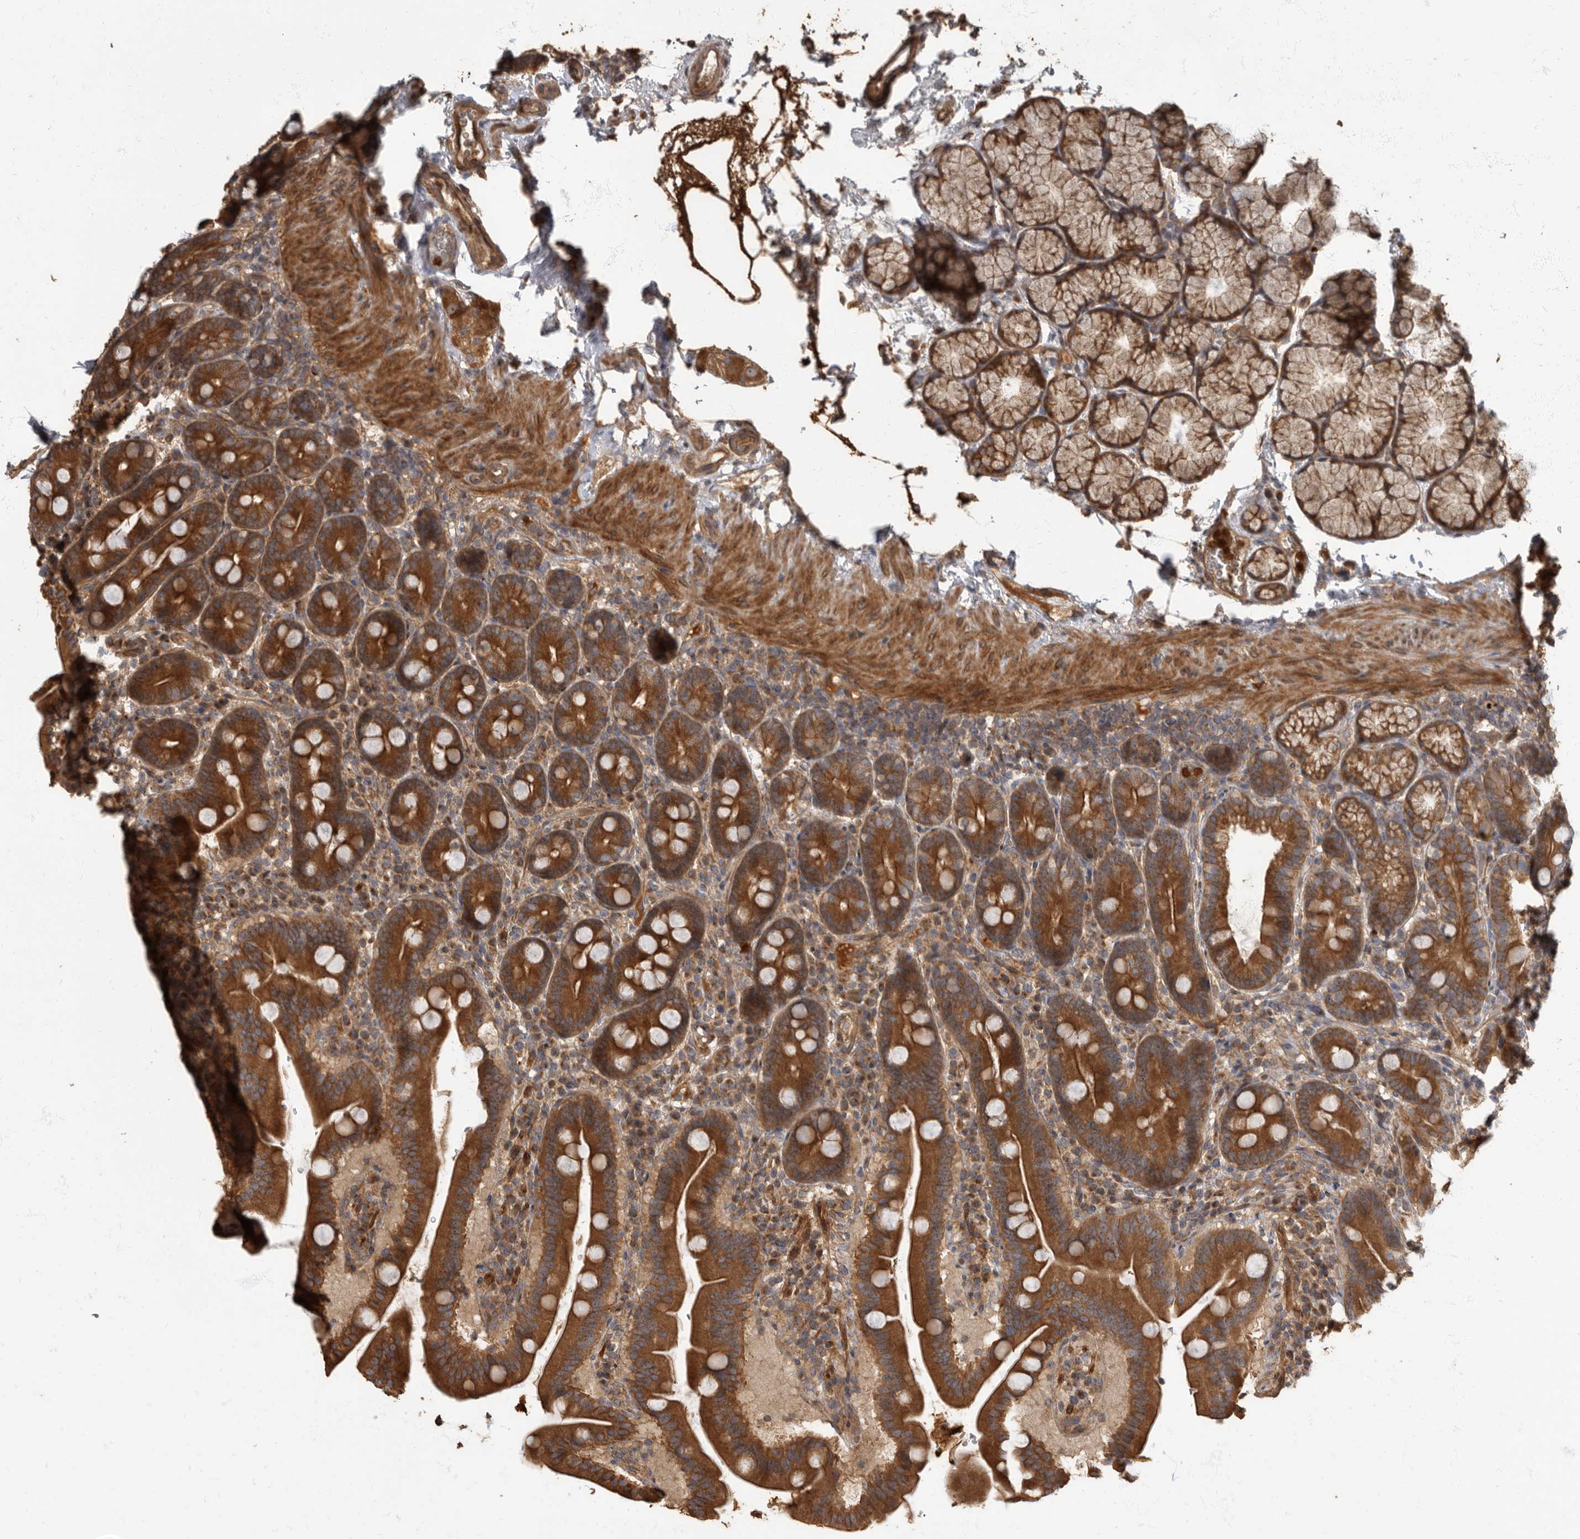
{"staining": {"intensity": "strong", "quantity": ">75%", "location": "cytoplasmic/membranous"}, "tissue": "duodenum", "cell_type": "Glandular cells", "image_type": "normal", "snomed": [{"axis": "morphology", "description": "Normal tissue, NOS"}, {"axis": "topography", "description": "Duodenum"}], "caption": "Immunohistochemical staining of benign duodenum demonstrates strong cytoplasmic/membranous protein staining in approximately >75% of glandular cells. (Stains: DAB (3,3'-diaminobenzidine) in brown, nuclei in blue, Microscopy: brightfield microscopy at high magnification).", "gene": "DAAM1", "patient": {"sex": "male", "age": 54}}